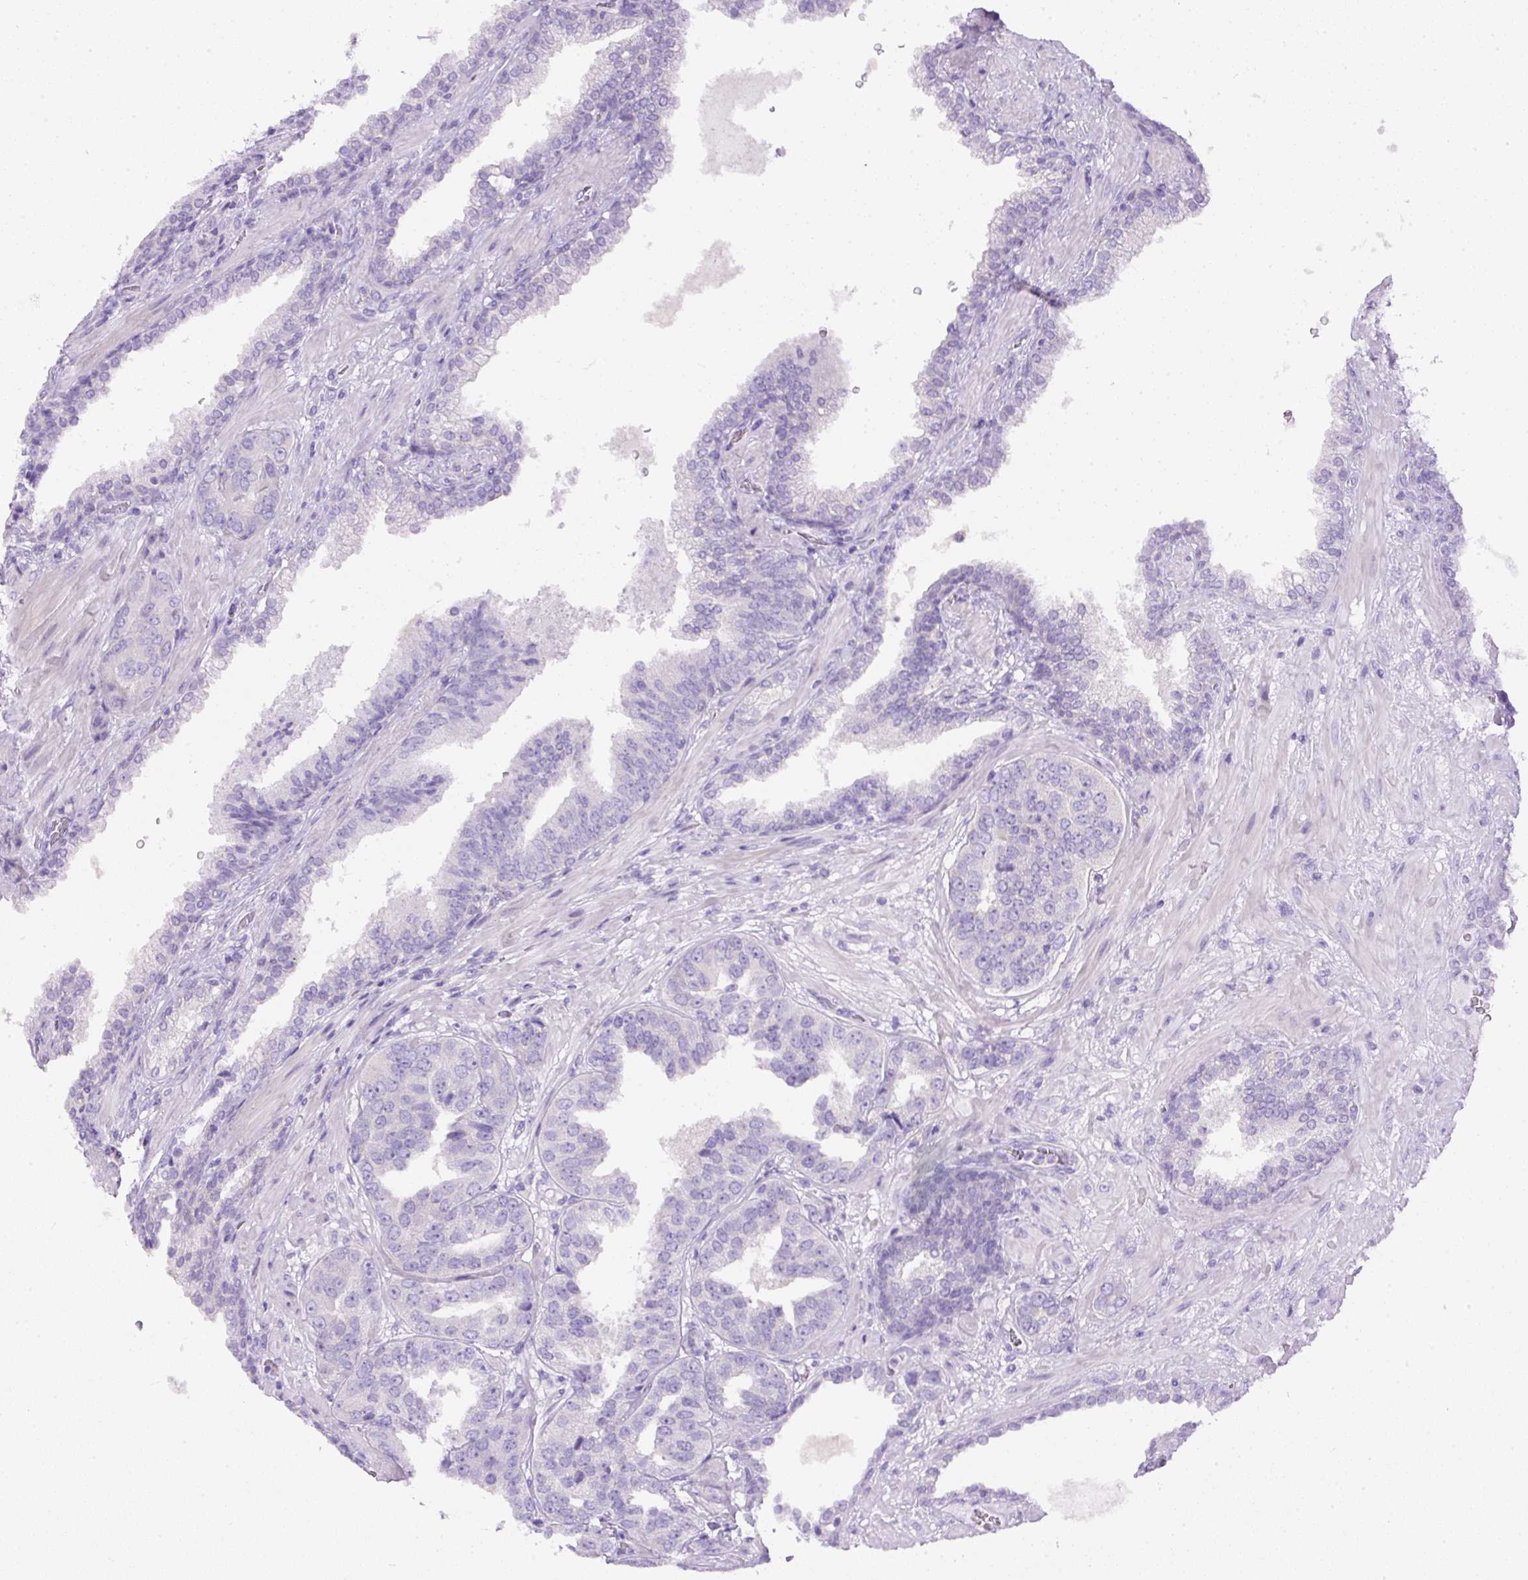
{"staining": {"intensity": "negative", "quantity": "none", "location": "none"}, "tissue": "prostate cancer", "cell_type": "Tumor cells", "image_type": "cancer", "snomed": [{"axis": "morphology", "description": "Adenocarcinoma, High grade"}, {"axis": "topography", "description": "Prostate"}], "caption": "This is a photomicrograph of immunohistochemistry (IHC) staining of high-grade adenocarcinoma (prostate), which shows no staining in tumor cells.", "gene": "DAPK1", "patient": {"sex": "male", "age": 63}}